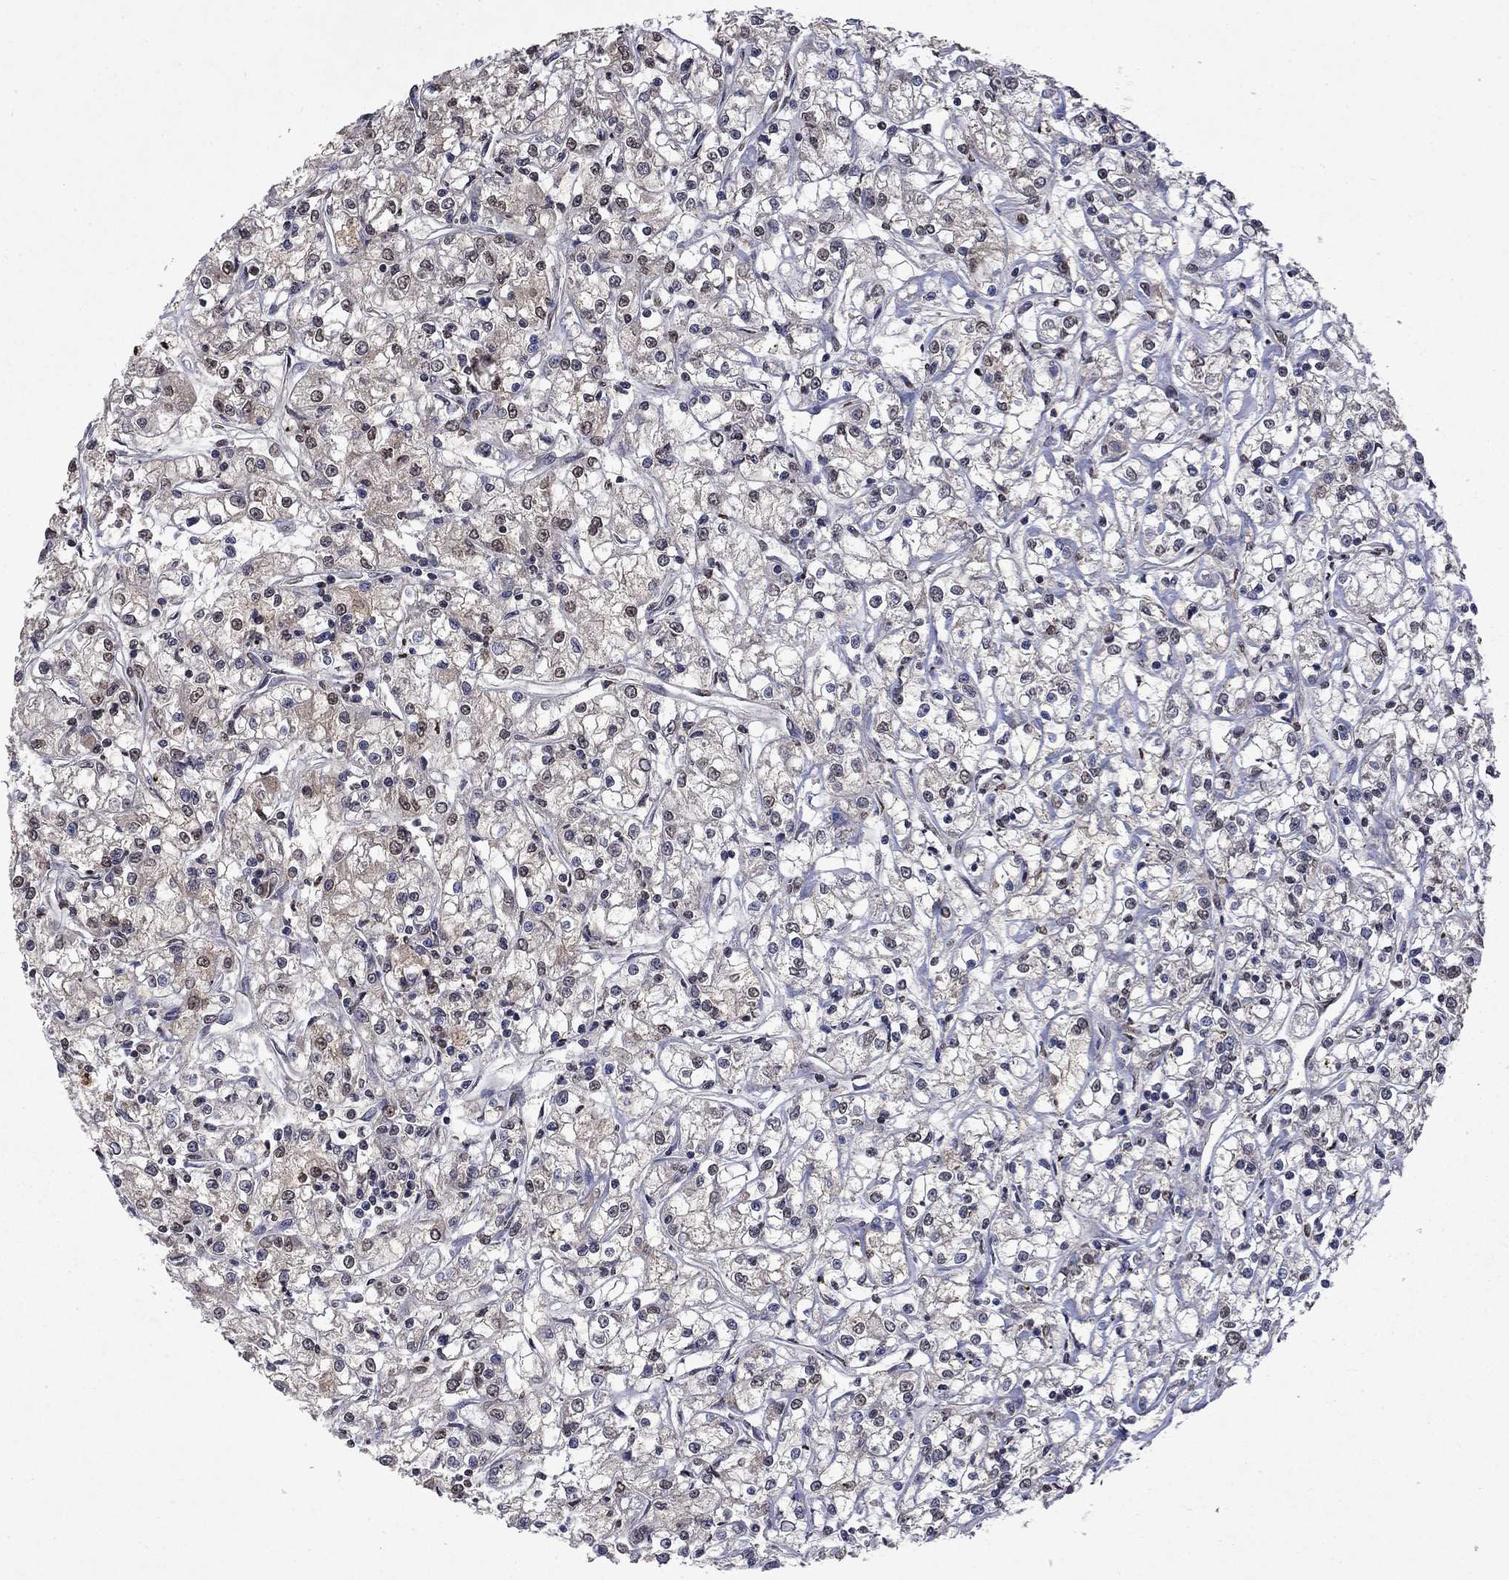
{"staining": {"intensity": "weak", "quantity": "25%-75%", "location": "cytoplasmic/membranous,nuclear"}, "tissue": "renal cancer", "cell_type": "Tumor cells", "image_type": "cancer", "snomed": [{"axis": "morphology", "description": "Adenocarcinoma, NOS"}, {"axis": "topography", "description": "Kidney"}], "caption": "IHC staining of renal cancer (adenocarcinoma), which shows low levels of weak cytoplasmic/membranous and nuclear expression in about 25%-75% of tumor cells indicating weak cytoplasmic/membranous and nuclear protein positivity. The staining was performed using DAB (brown) for protein detection and nuclei were counterstained in hematoxylin (blue).", "gene": "TTC38", "patient": {"sex": "female", "age": 59}}